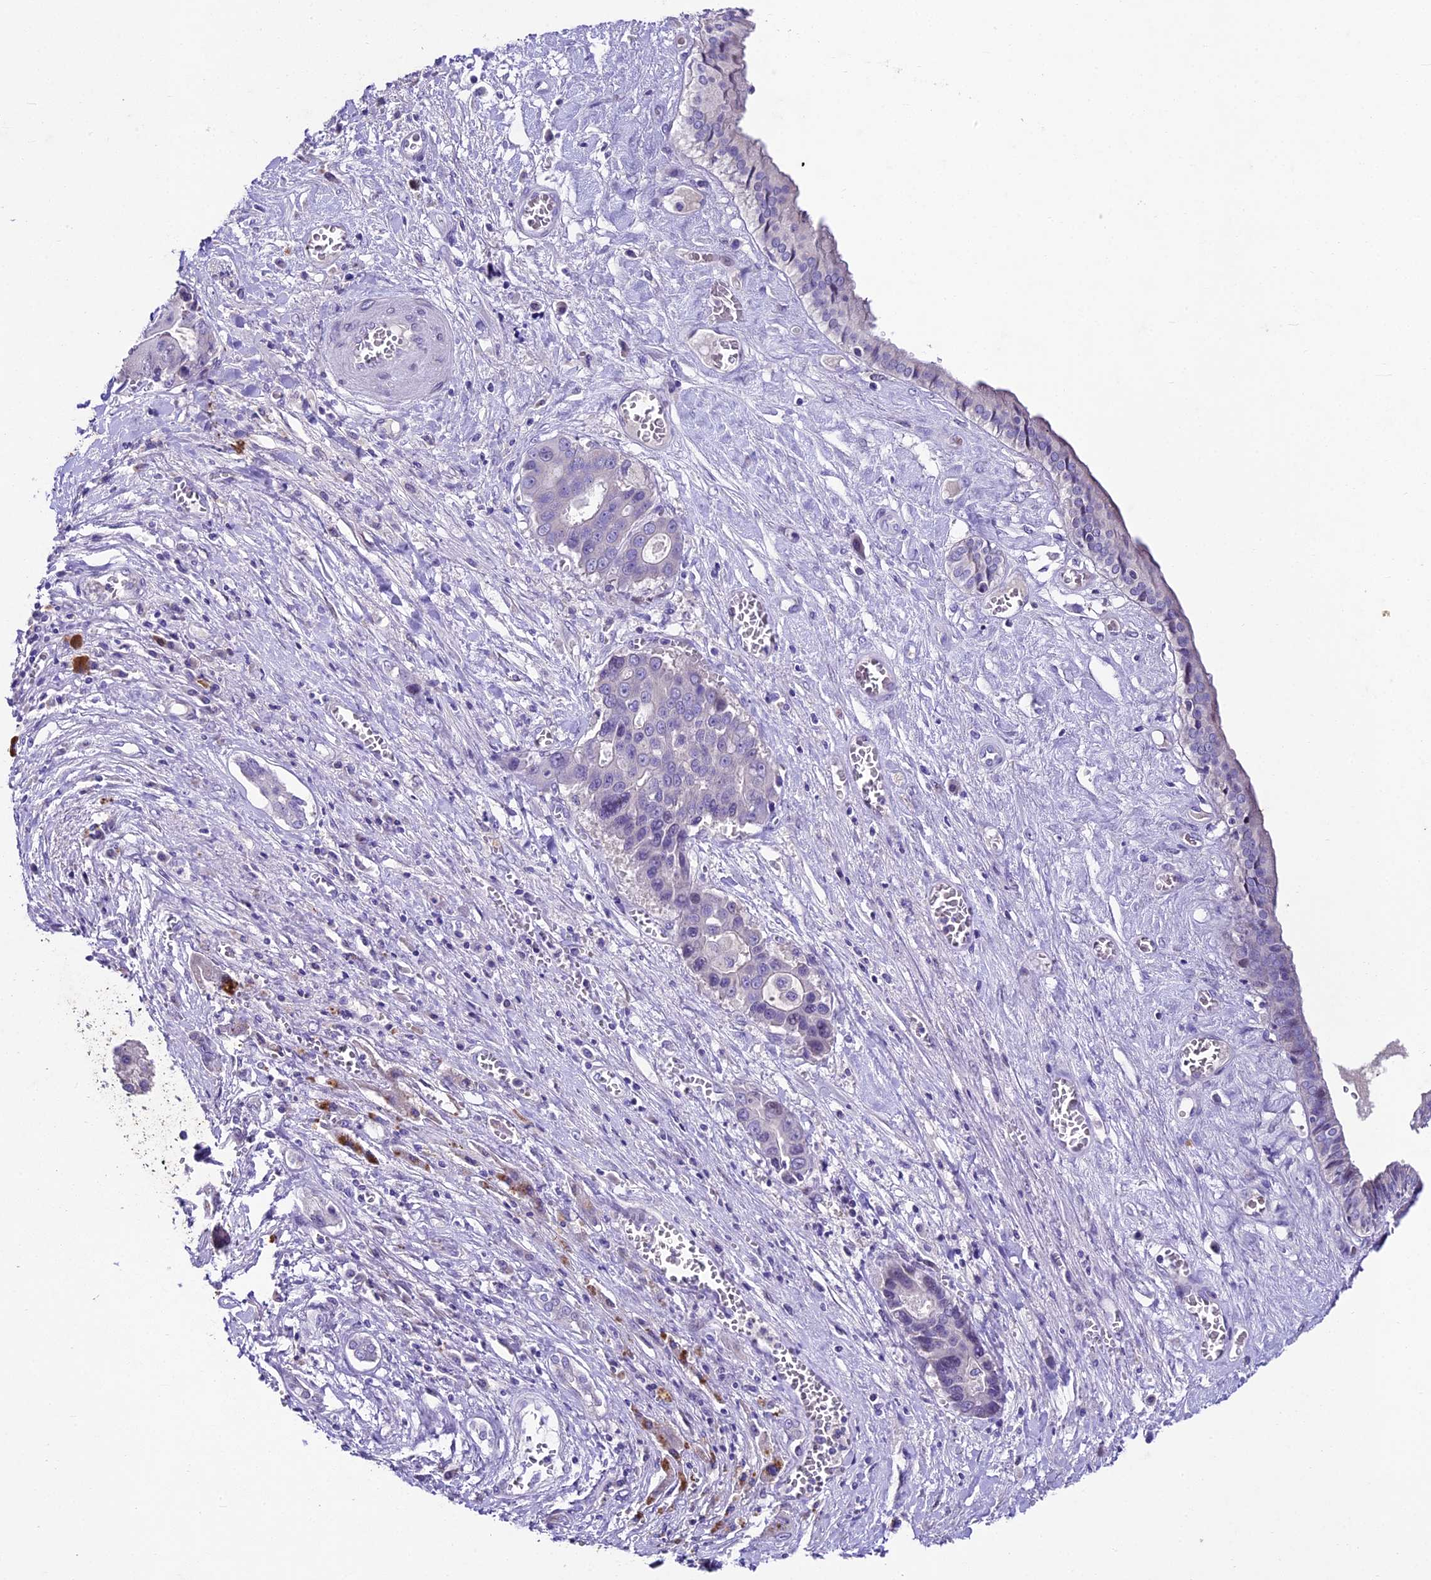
{"staining": {"intensity": "negative", "quantity": "none", "location": "none"}, "tissue": "liver cancer", "cell_type": "Tumor cells", "image_type": "cancer", "snomed": [{"axis": "morphology", "description": "Cholangiocarcinoma"}, {"axis": "topography", "description": "Liver"}], "caption": "IHC photomicrograph of neoplastic tissue: liver cancer (cholangiocarcinoma) stained with DAB (3,3'-diaminobenzidine) reveals no significant protein expression in tumor cells. (DAB immunohistochemistry with hematoxylin counter stain).", "gene": "IFT140", "patient": {"sex": "male", "age": 67}}